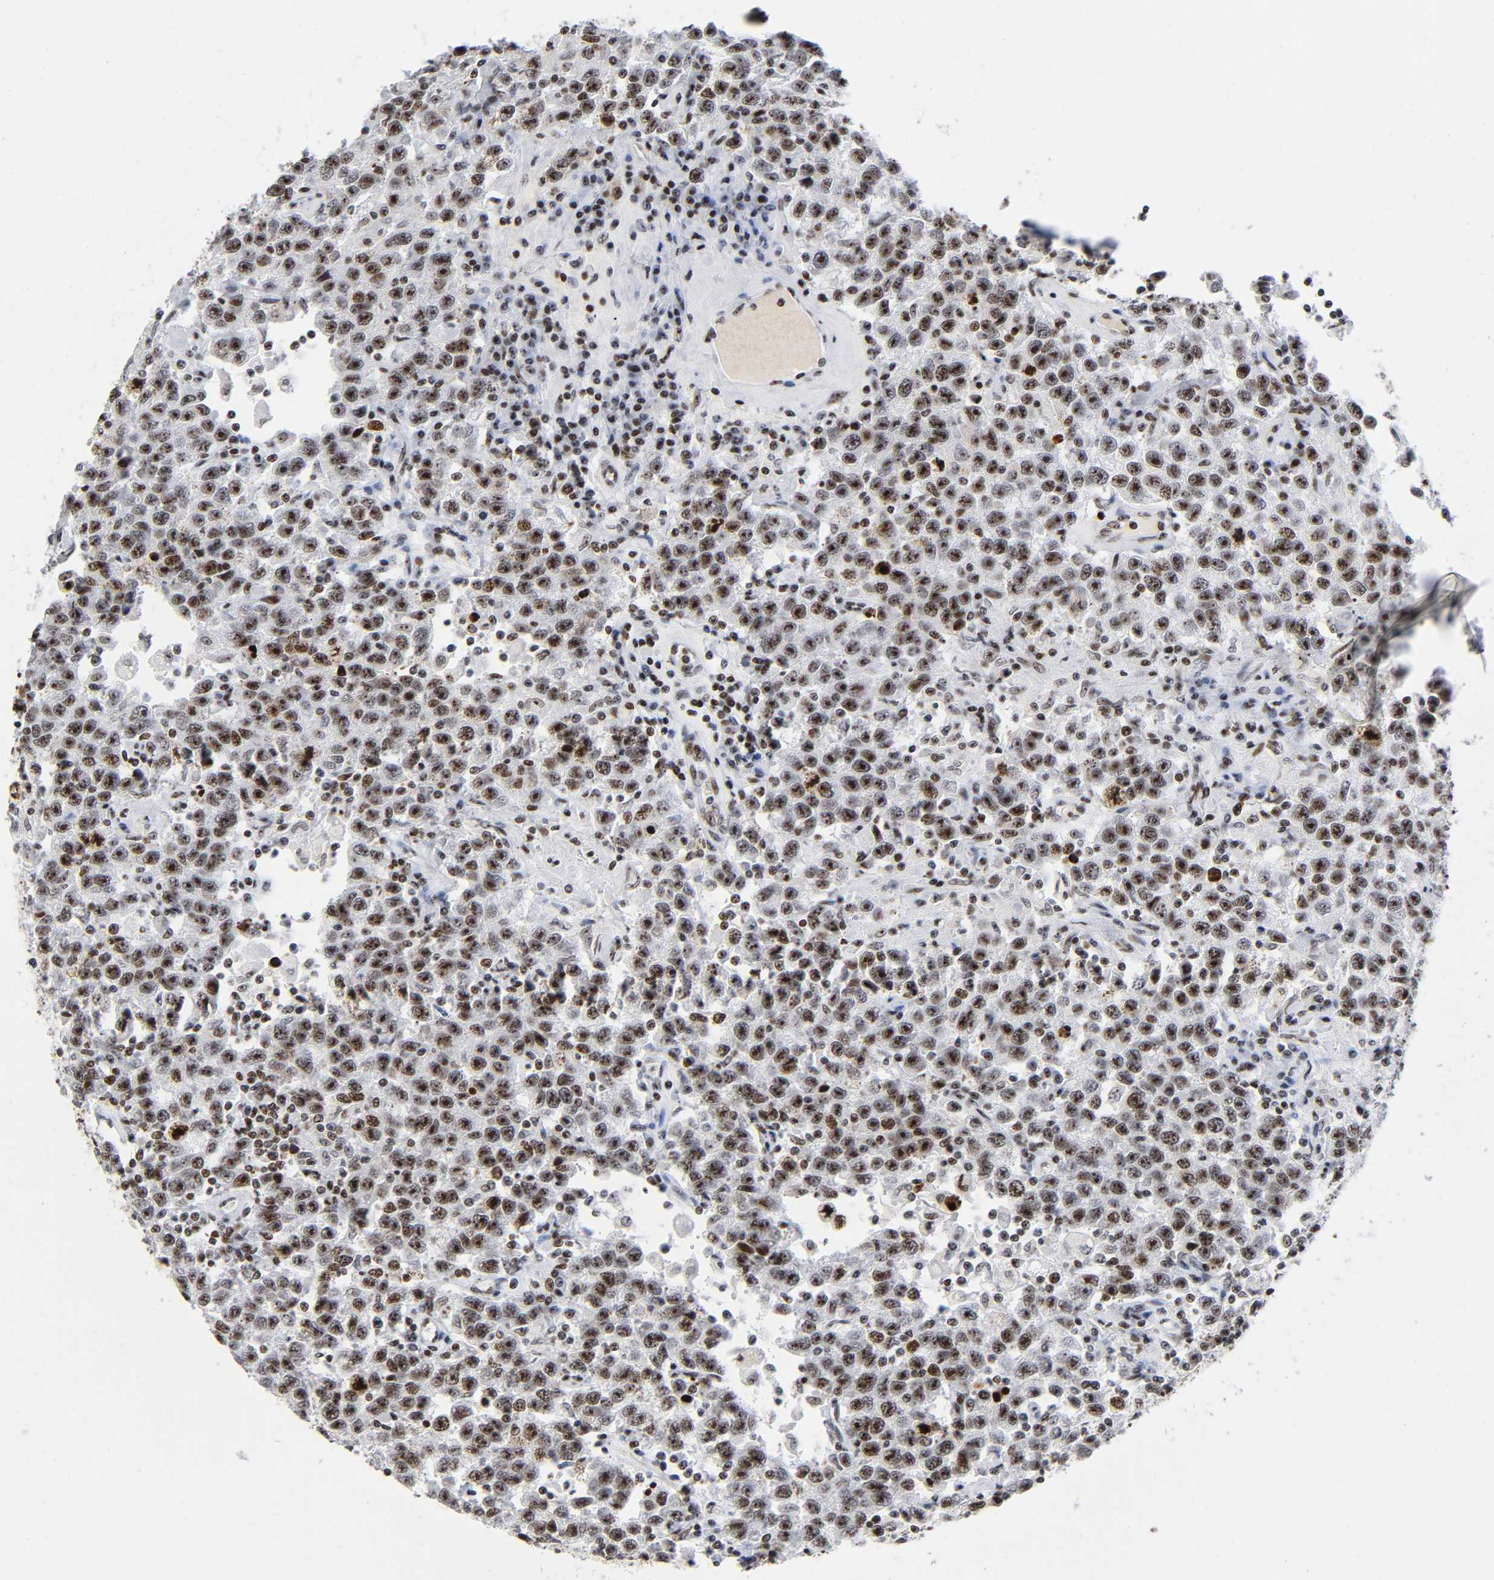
{"staining": {"intensity": "strong", "quantity": ">75%", "location": "nuclear"}, "tissue": "testis cancer", "cell_type": "Tumor cells", "image_type": "cancer", "snomed": [{"axis": "morphology", "description": "Seminoma, NOS"}, {"axis": "topography", "description": "Testis"}], "caption": "Immunohistochemical staining of human seminoma (testis) displays high levels of strong nuclear protein staining in about >75% of tumor cells. (brown staining indicates protein expression, while blue staining denotes nuclei).", "gene": "UBTF", "patient": {"sex": "male", "age": 41}}